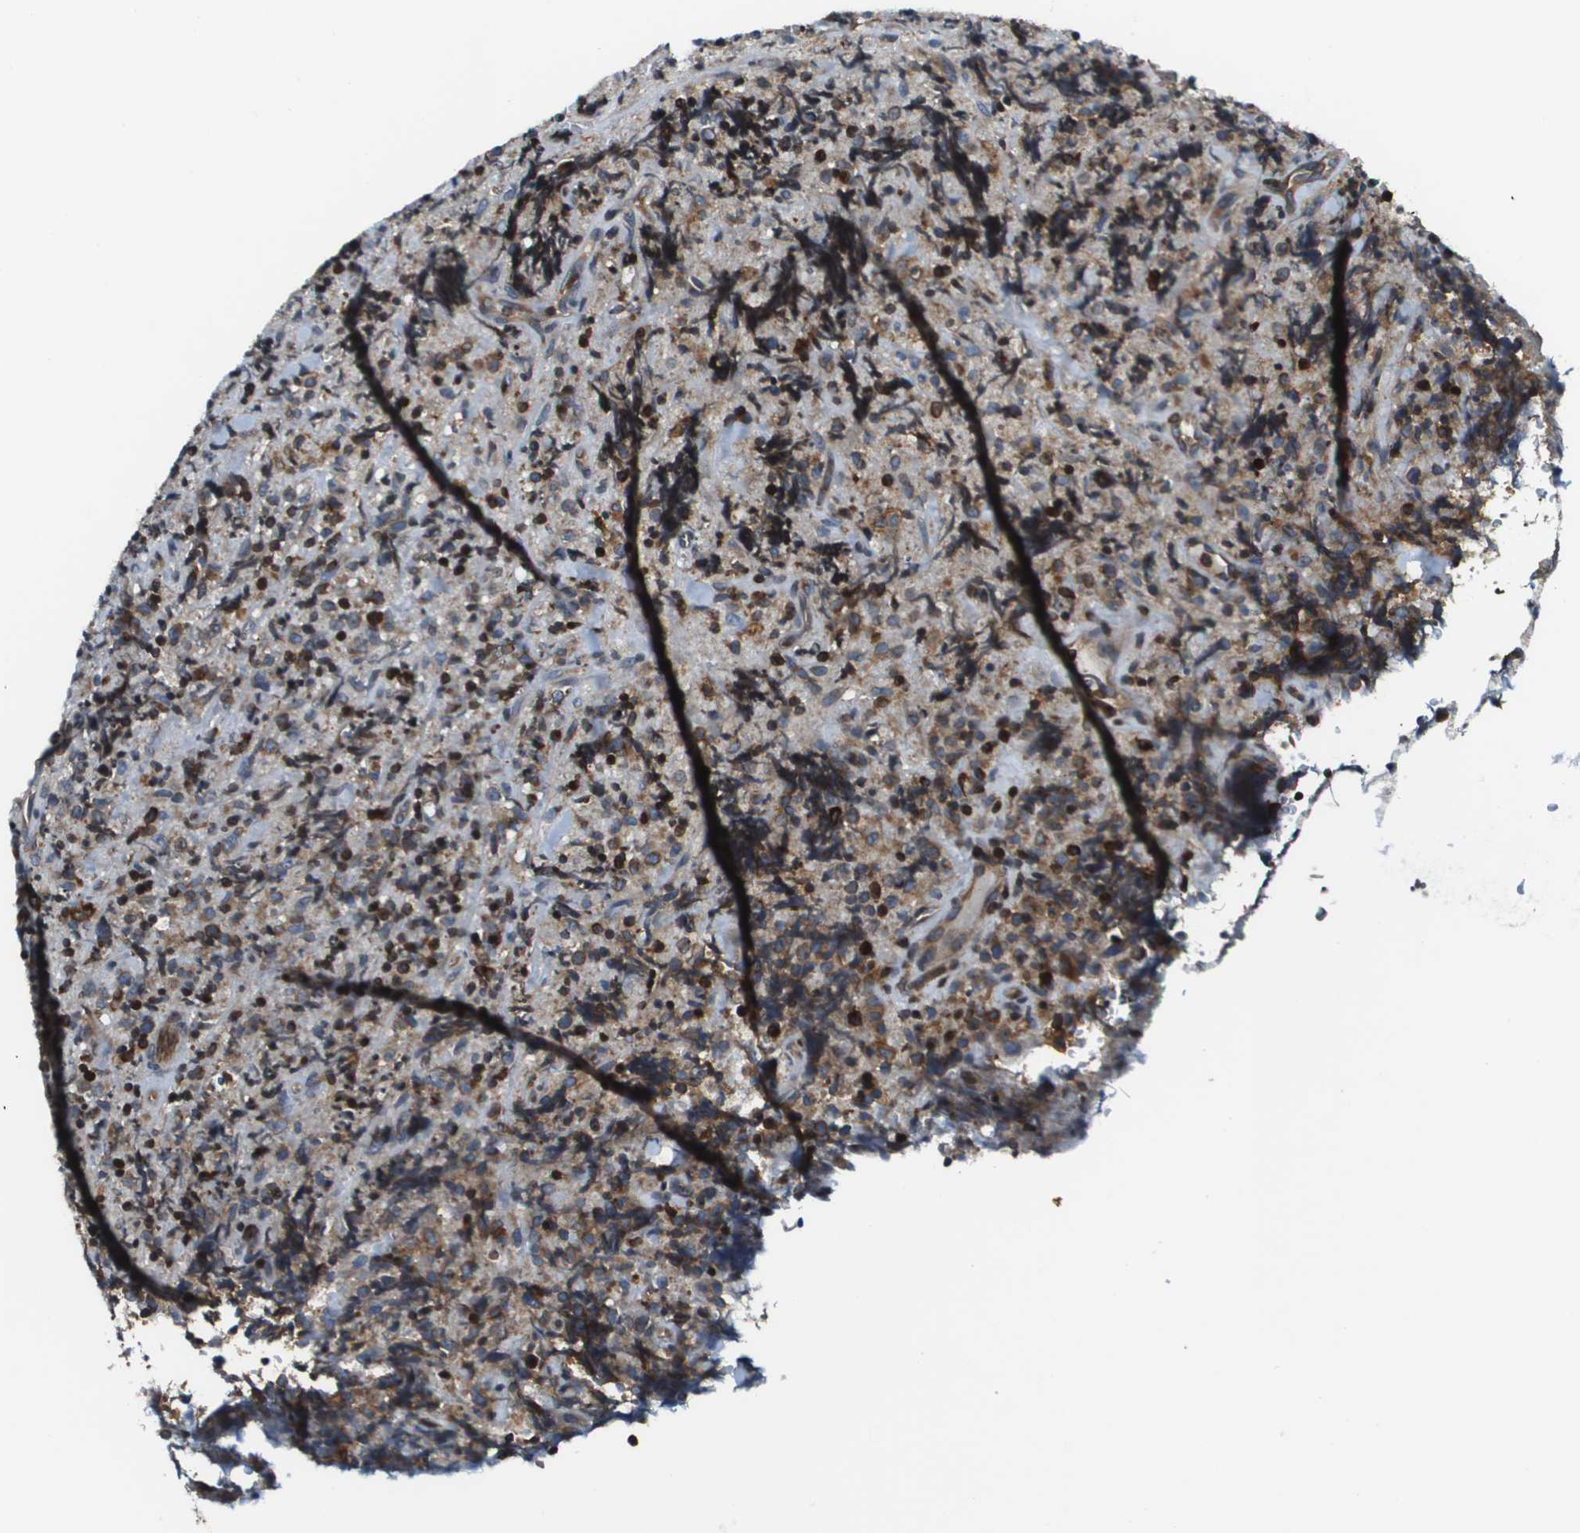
{"staining": {"intensity": "weak", "quantity": ">75%", "location": "cytoplasmic/membranous"}, "tissue": "lymphoma", "cell_type": "Tumor cells", "image_type": "cancer", "snomed": [{"axis": "morphology", "description": "Malignant lymphoma, non-Hodgkin's type, High grade"}, {"axis": "topography", "description": "Tonsil"}], "caption": "Protein staining of lymphoma tissue reveals weak cytoplasmic/membranous expression in about >75% of tumor cells. (Brightfield microscopy of DAB IHC at high magnification).", "gene": "ESYT1", "patient": {"sex": "female", "age": 36}}